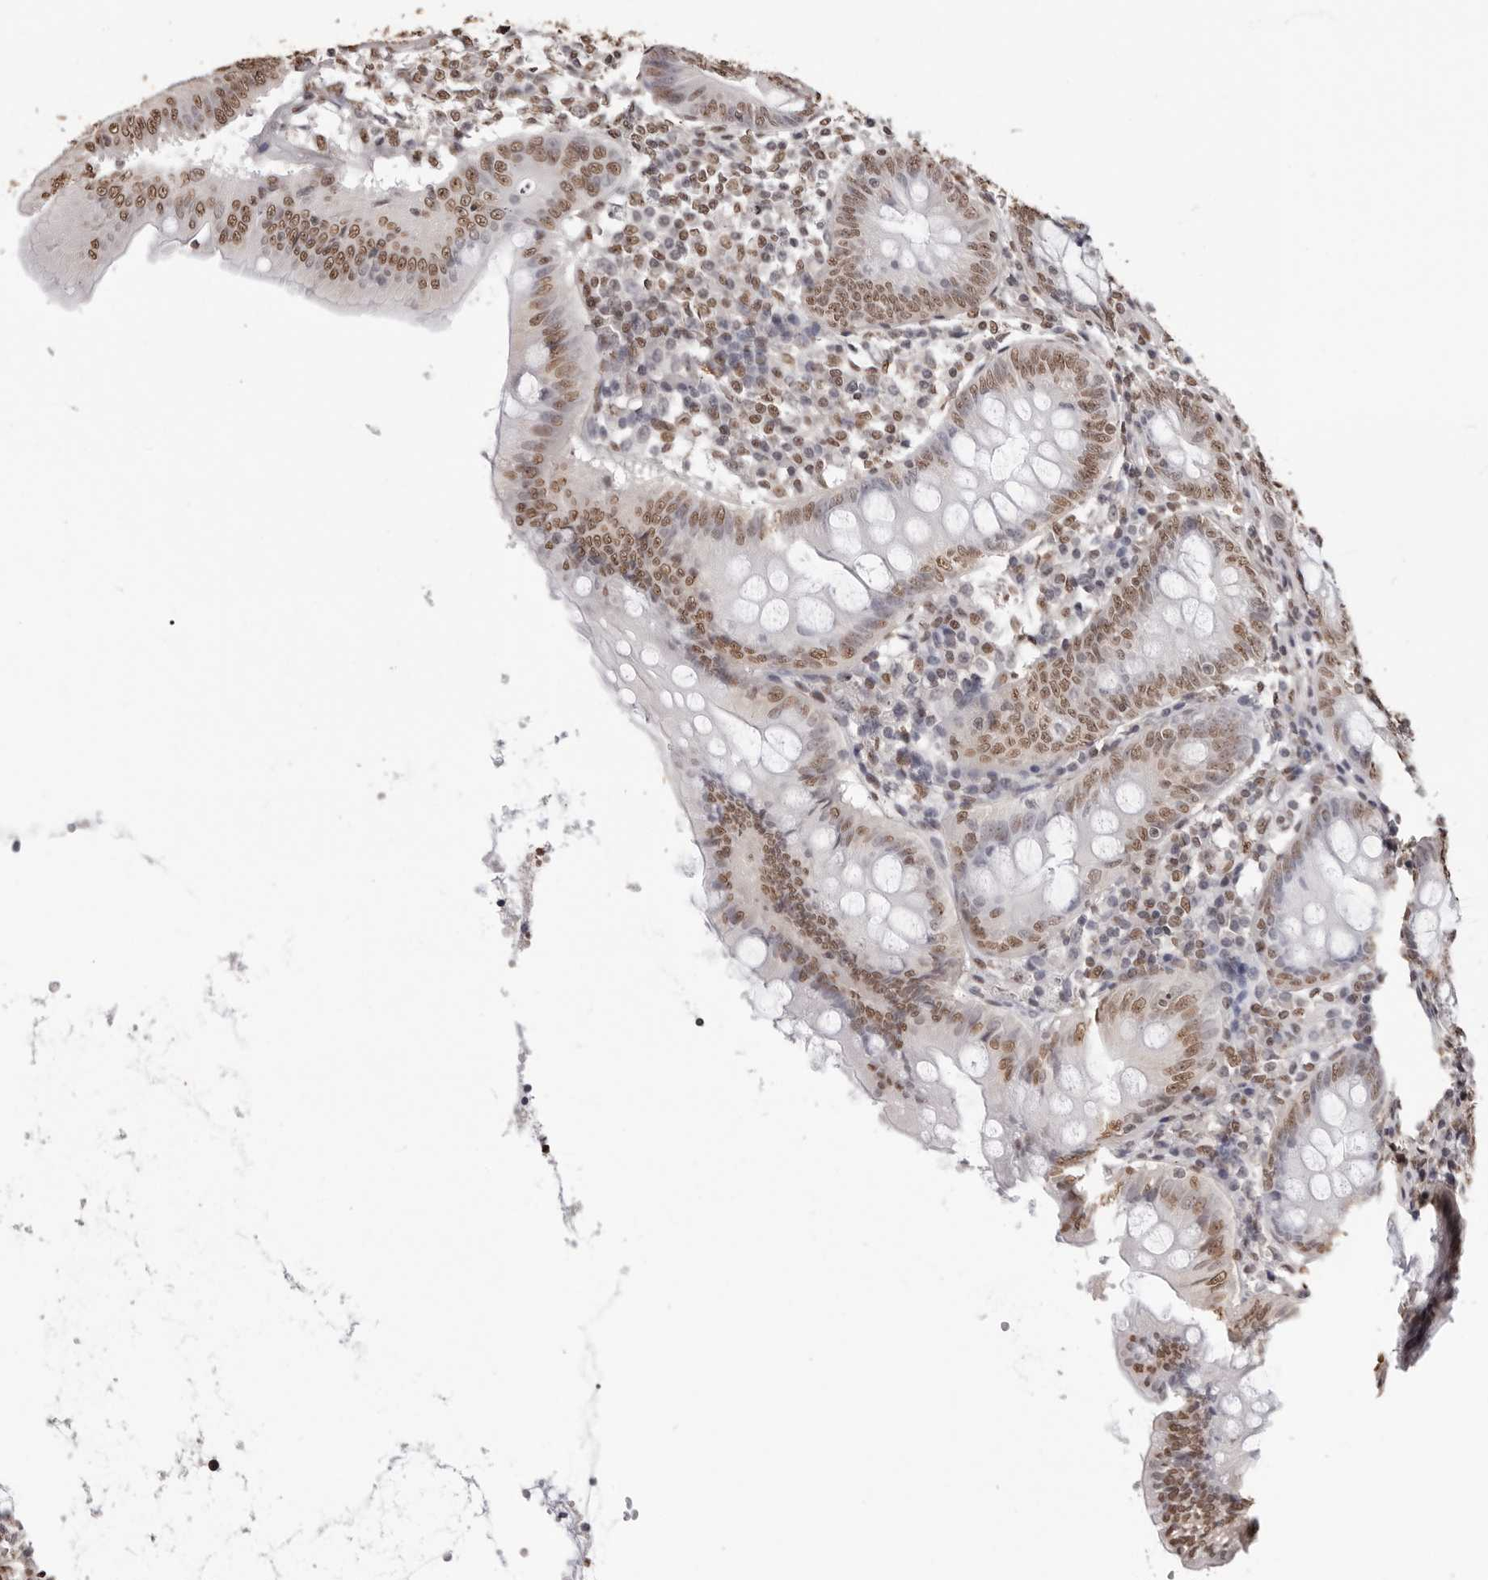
{"staining": {"intensity": "moderate", "quantity": ">75%", "location": "nuclear"}, "tissue": "appendix", "cell_type": "Glandular cells", "image_type": "normal", "snomed": [{"axis": "morphology", "description": "Normal tissue, NOS"}, {"axis": "topography", "description": "Appendix"}], "caption": "This micrograph demonstrates immunohistochemistry staining of unremarkable appendix, with medium moderate nuclear staining in about >75% of glandular cells.", "gene": "OLIG3", "patient": {"sex": "female", "age": 54}}